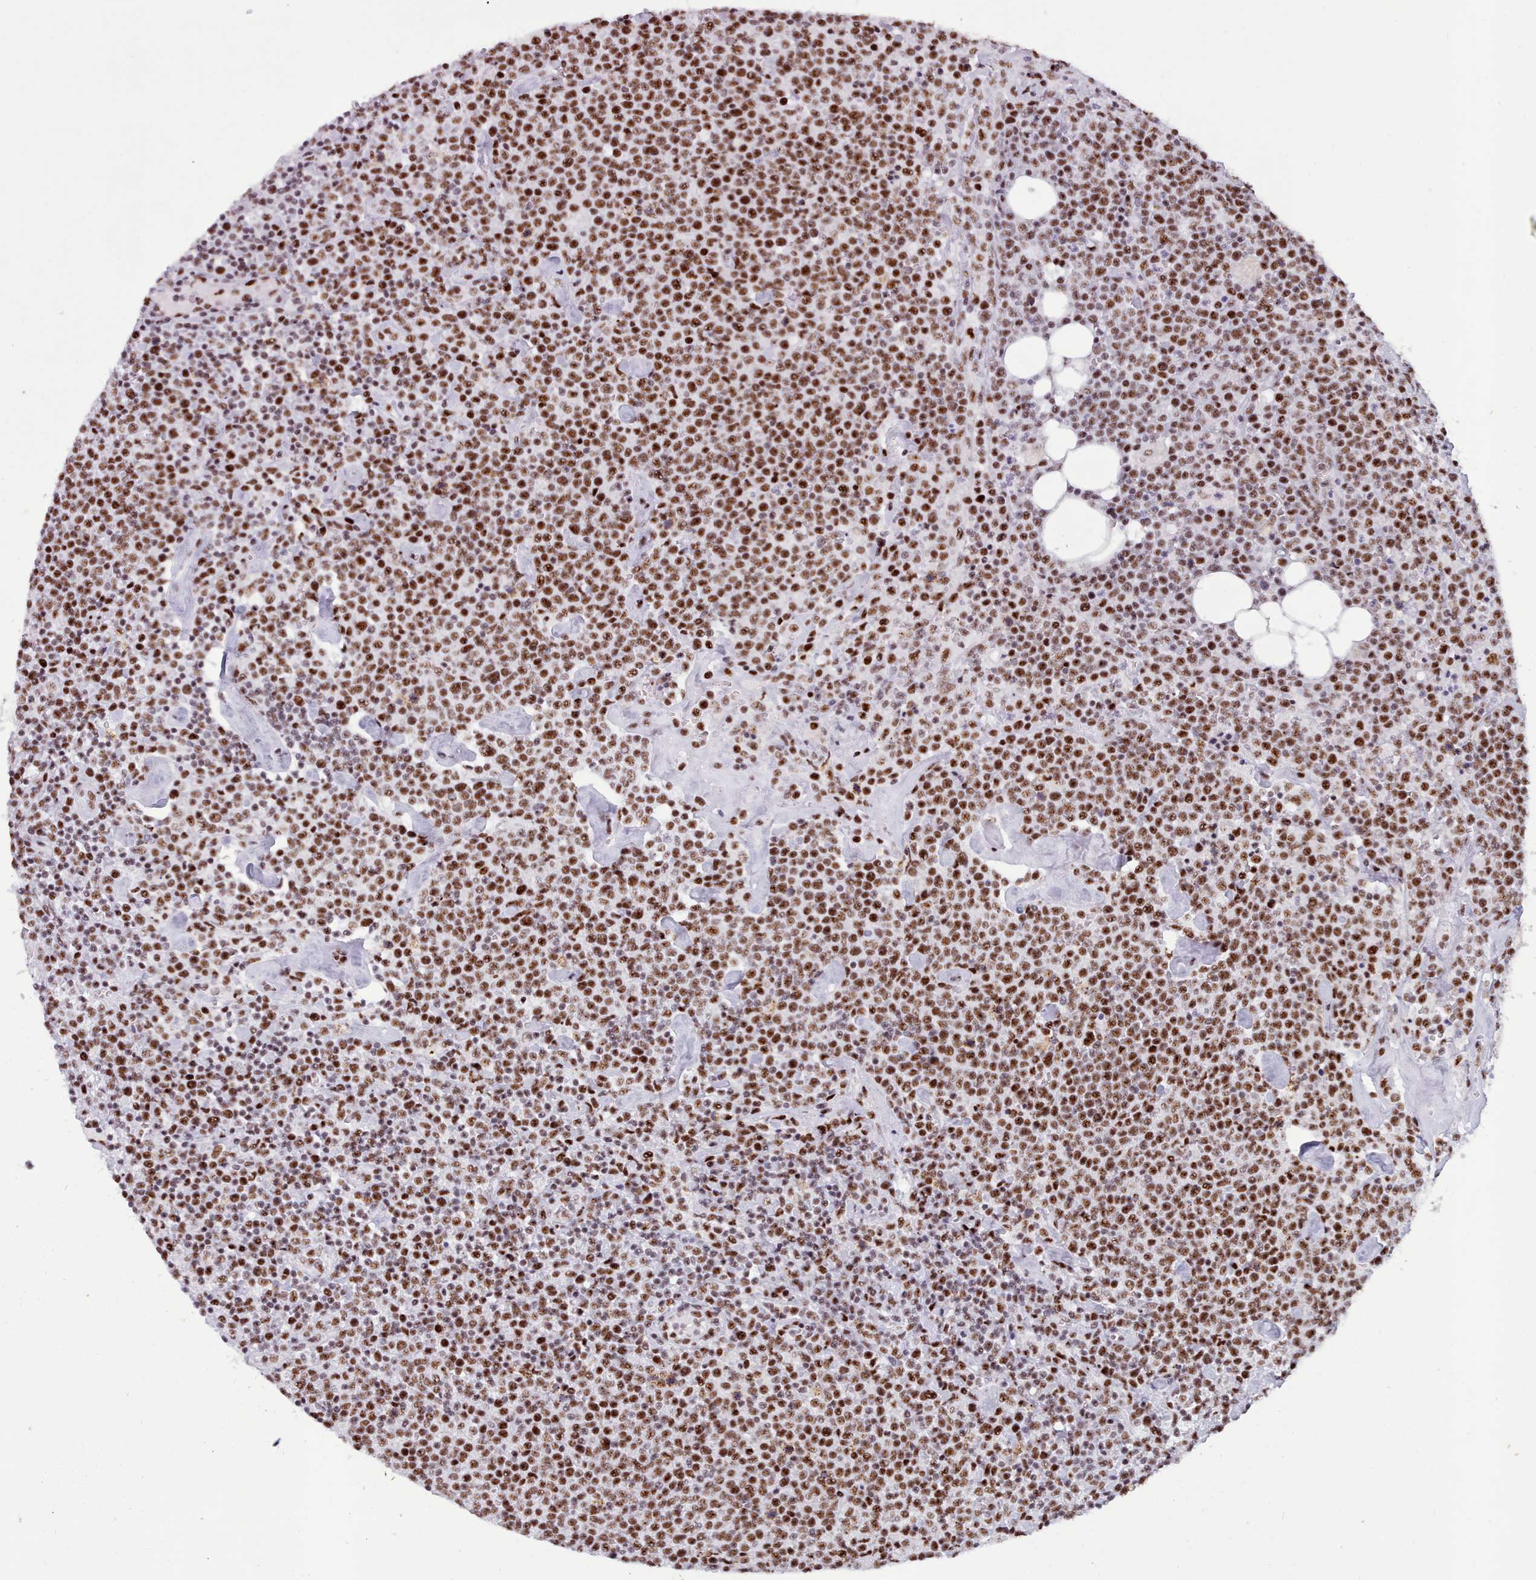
{"staining": {"intensity": "moderate", "quantity": ">75%", "location": "nuclear"}, "tissue": "lymphoma", "cell_type": "Tumor cells", "image_type": "cancer", "snomed": [{"axis": "morphology", "description": "Malignant lymphoma, non-Hodgkin's type, High grade"}, {"axis": "topography", "description": "Lymph node"}], "caption": "There is medium levels of moderate nuclear expression in tumor cells of malignant lymphoma, non-Hodgkin's type (high-grade), as demonstrated by immunohistochemical staining (brown color).", "gene": "TMEM35B", "patient": {"sex": "male", "age": 61}}